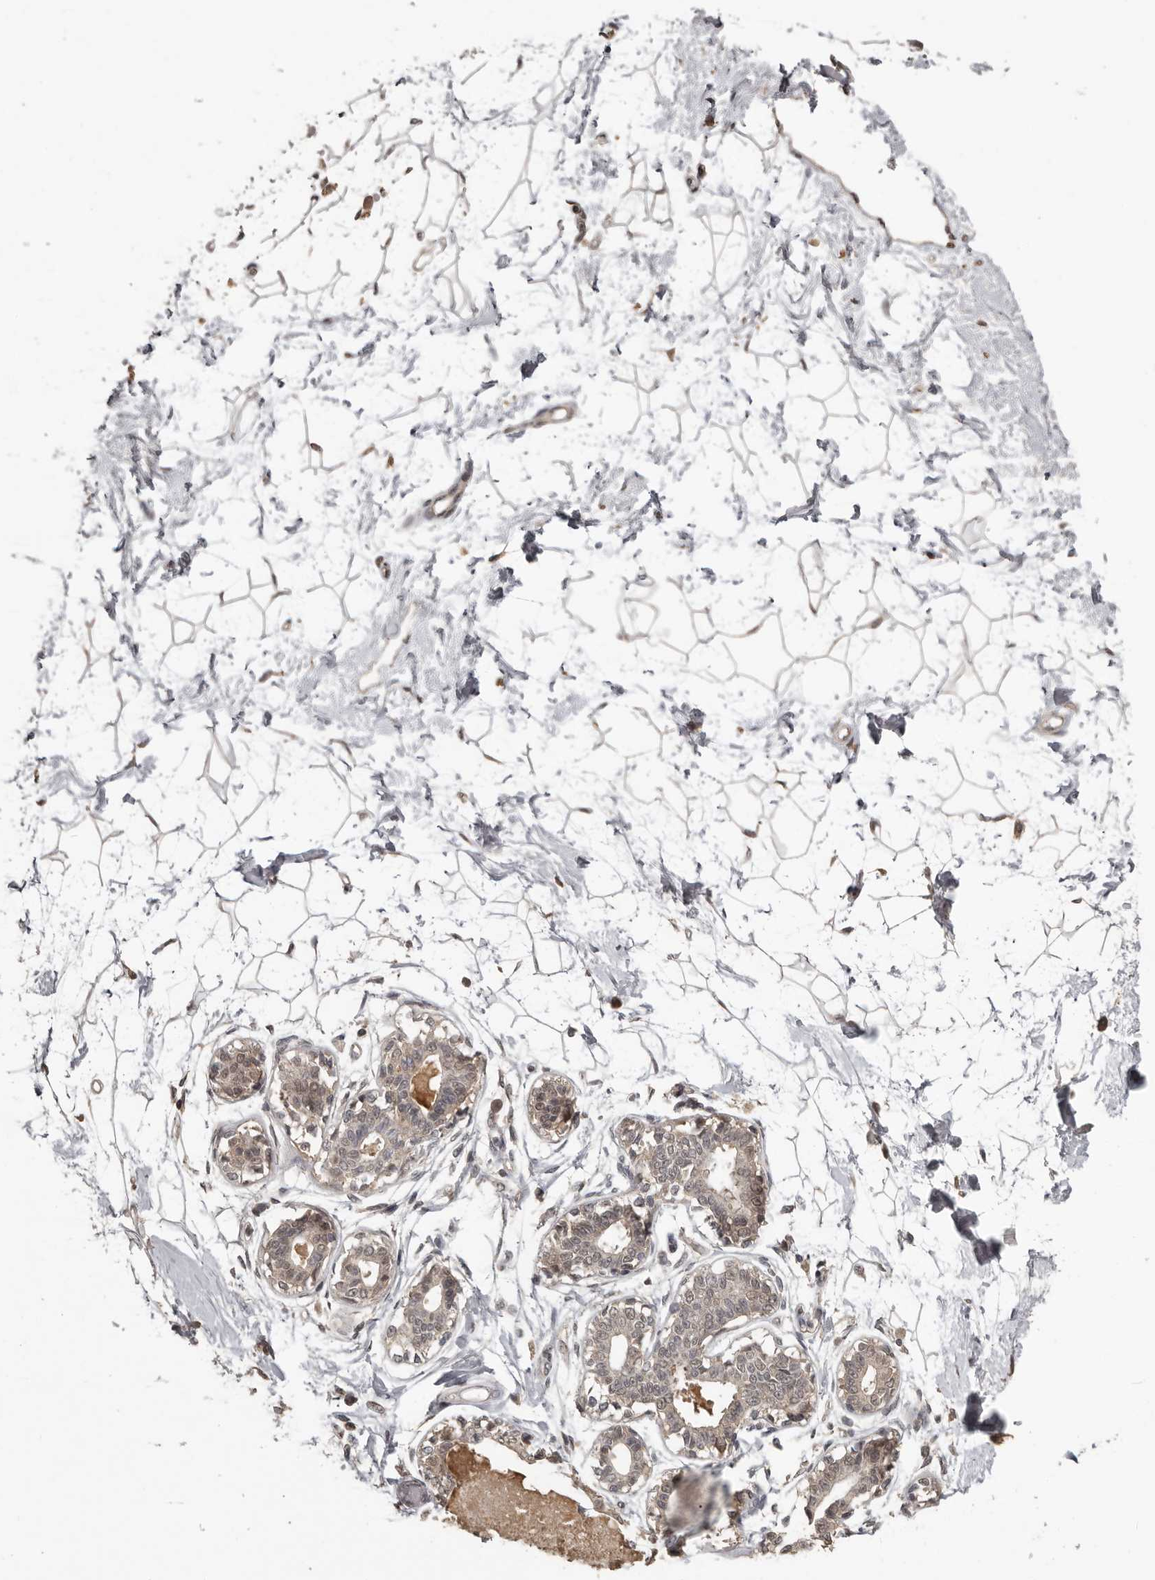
{"staining": {"intensity": "weak", "quantity": "25%-75%", "location": "nuclear"}, "tissue": "breast", "cell_type": "Adipocytes", "image_type": "normal", "snomed": [{"axis": "morphology", "description": "Normal tissue, NOS"}, {"axis": "topography", "description": "Breast"}], "caption": "A brown stain shows weak nuclear staining of a protein in adipocytes of normal breast. (Brightfield microscopy of DAB IHC at high magnification).", "gene": "ZFP14", "patient": {"sex": "female", "age": 45}}